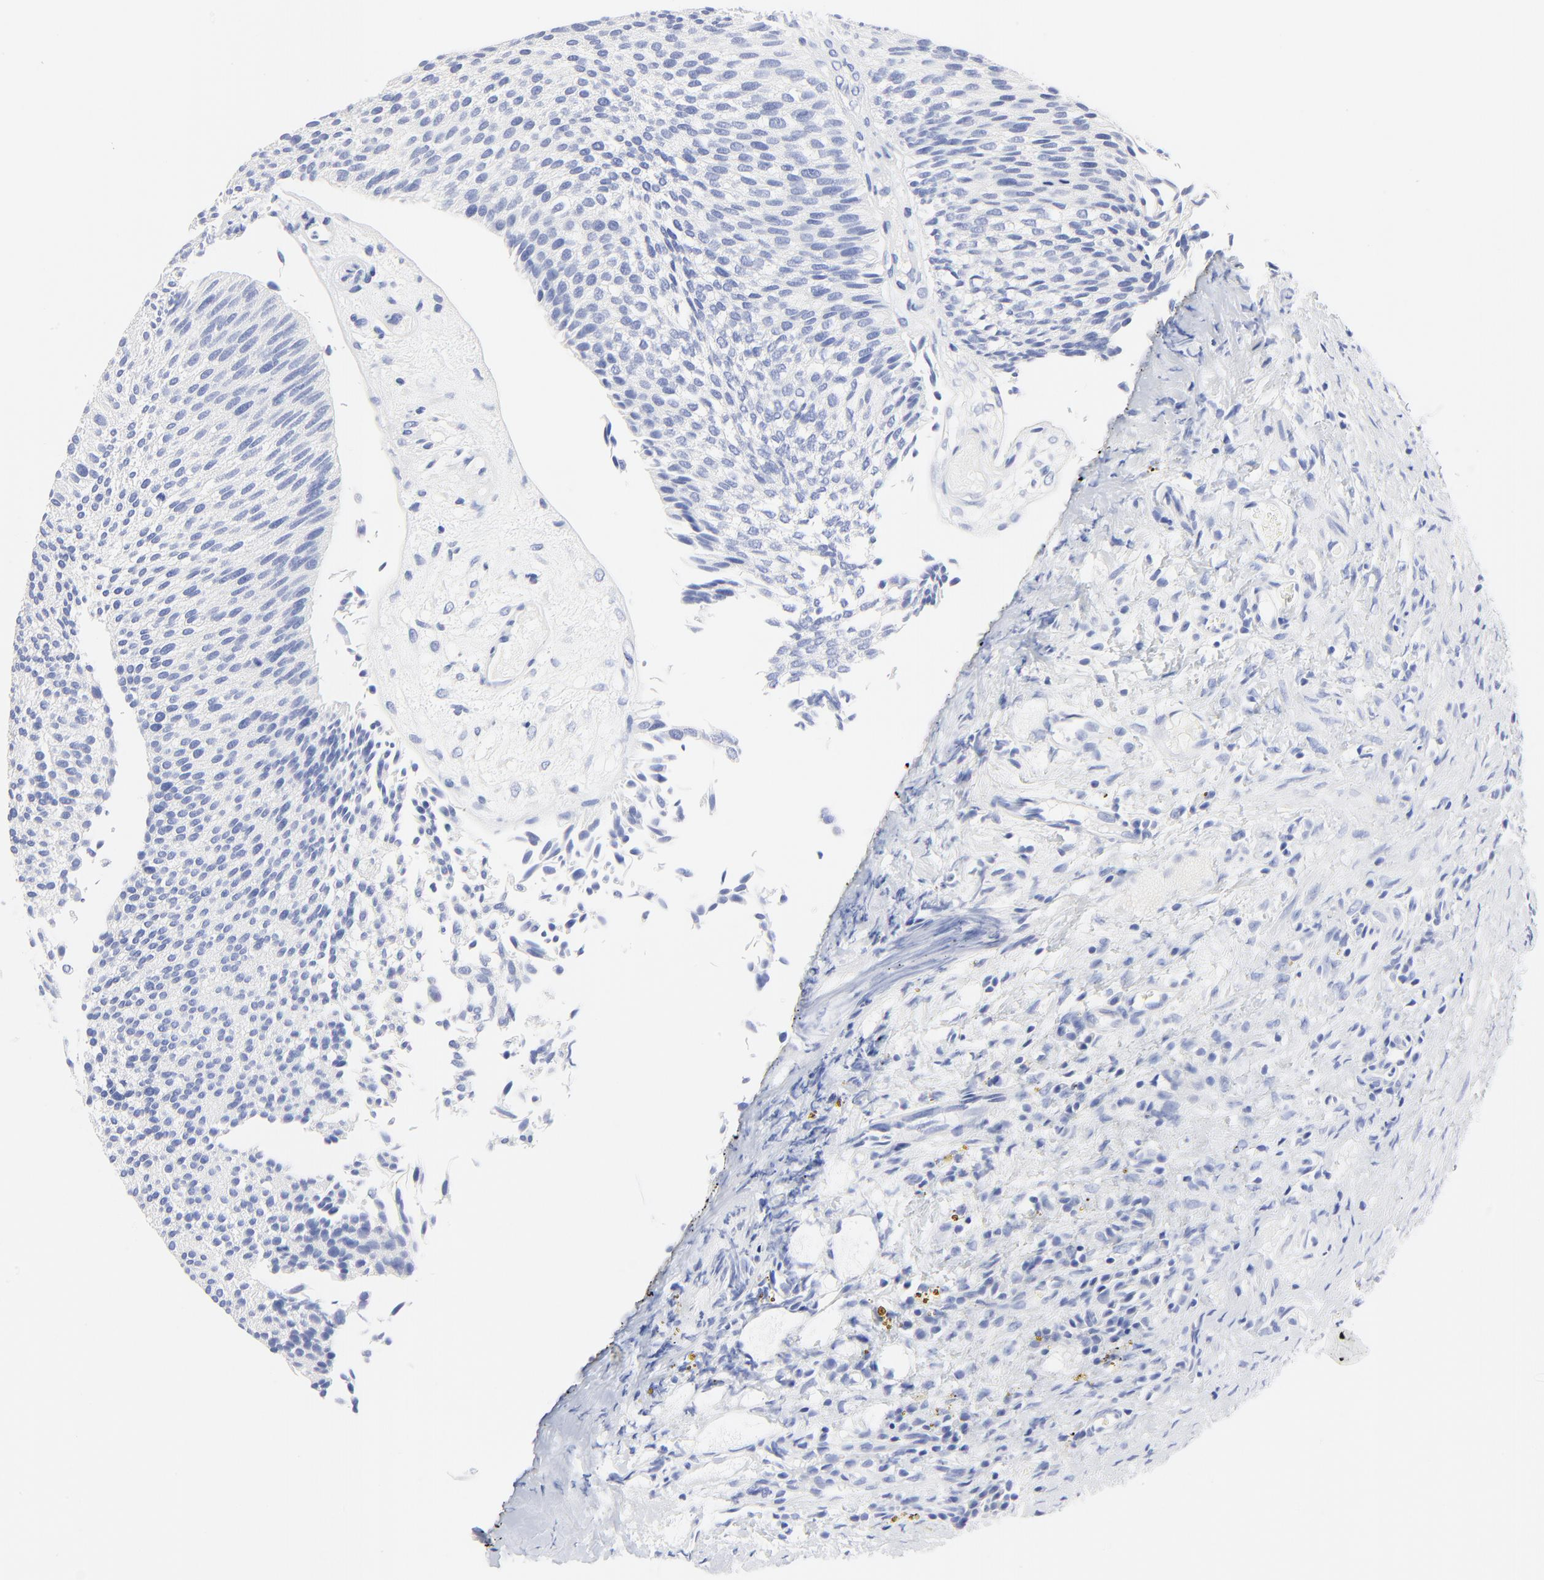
{"staining": {"intensity": "negative", "quantity": "none", "location": "none"}, "tissue": "urothelial cancer", "cell_type": "Tumor cells", "image_type": "cancer", "snomed": [{"axis": "morphology", "description": "Urothelial carcinoma, Low grade"}, {"axis": "topography", "description": "Urinary bladder"}], "caption": "Protein analysis of urothelial cancer displays no significant positivity in tumor cells. The staining was performed using DAB (3,3'-diaminobenzidine) to visualize the protein expression in brown, while the nuclei were stained in blue with hematoxylin (Magnification: 20x).", "gene": "PSD3", "patient": {"sex": "male", "age": 84}}